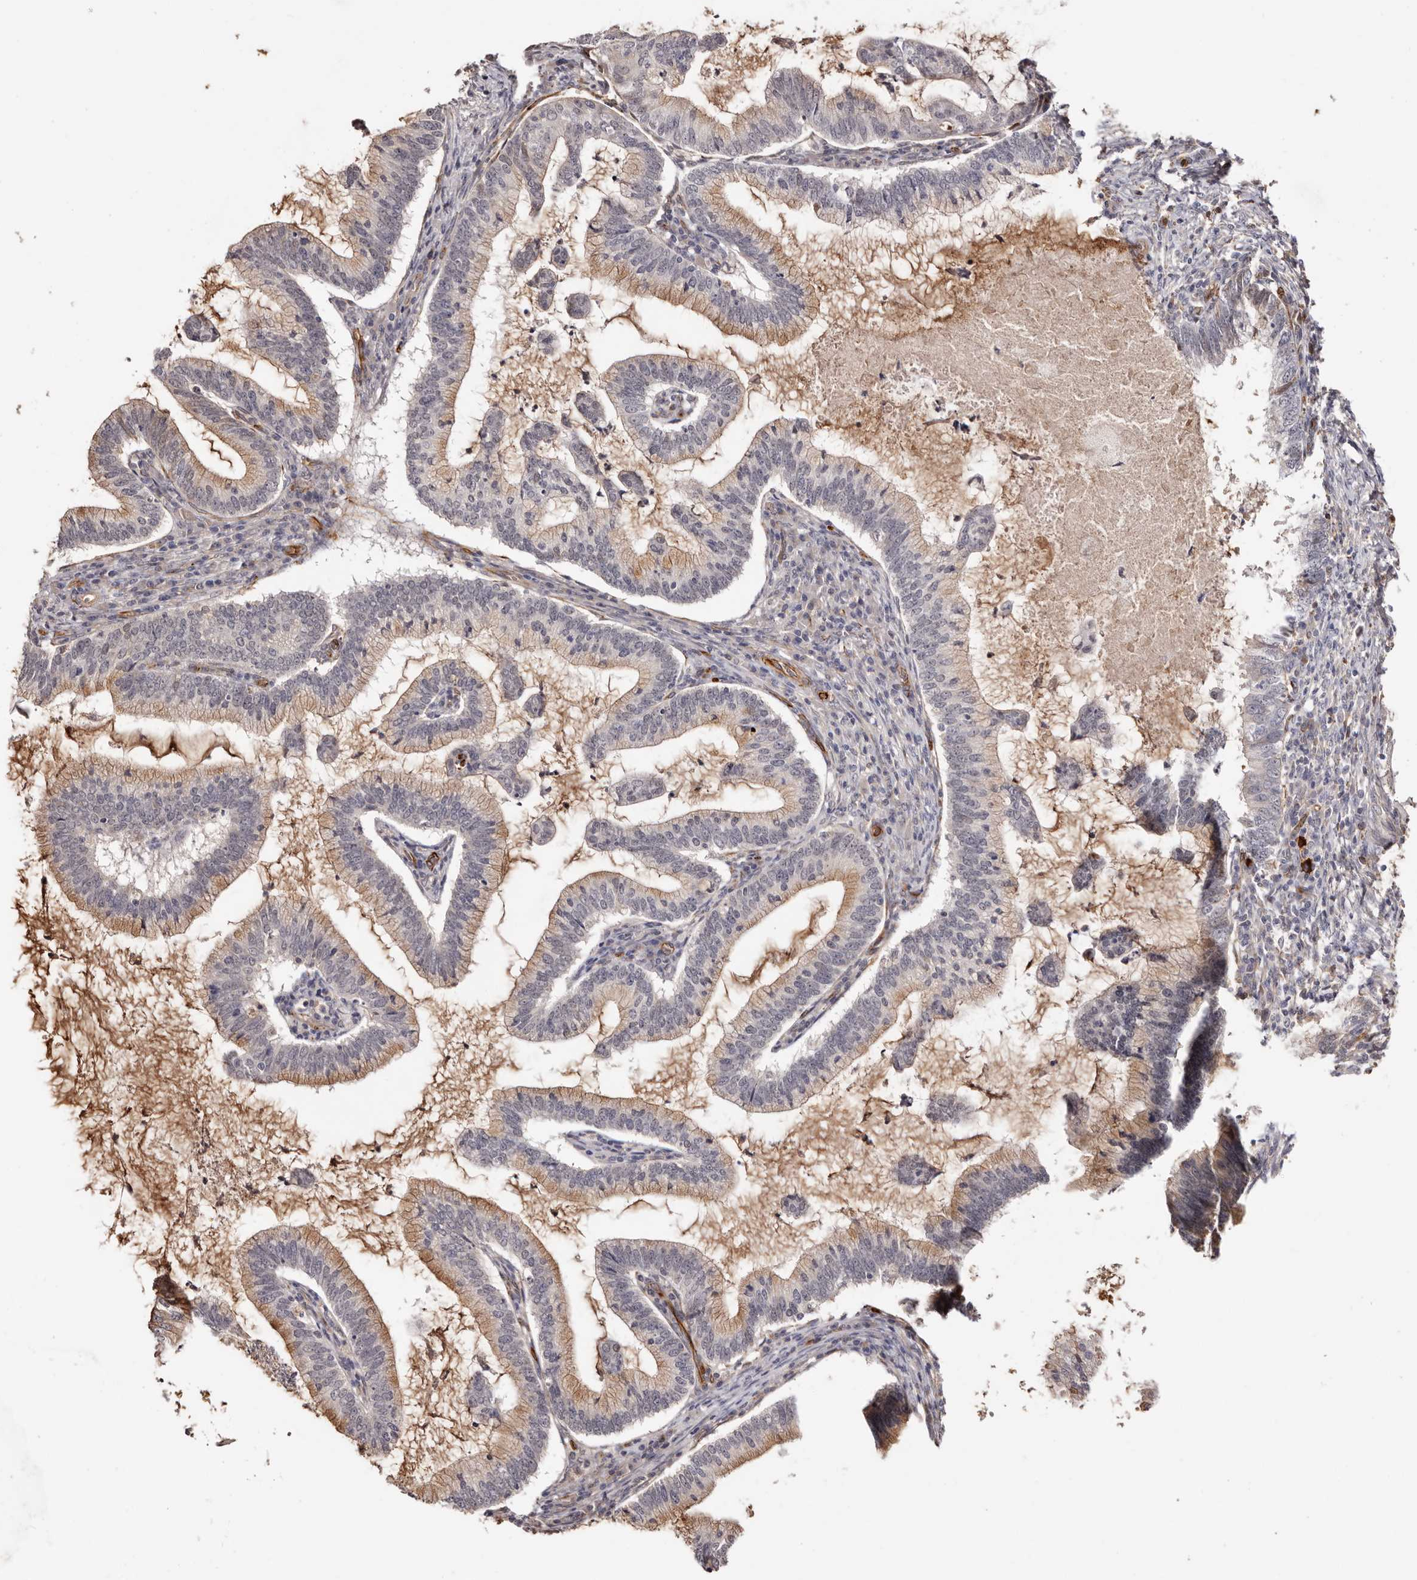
{"staining": {"intensity": "moderate", "quantity": "<25%", "location": "cytoplasmic/membranous"}, "tissue": "cervical cancer", "cell_type": "Tumor cells", "image_type": "cancer", "snomed": [{"axis": "morphology", "description": "Adenocarcinoma, NOS"}, {"axis": "topography", "description": "Cervix"}], "caption": "Brown immunohistochemical staining in human cervical cancer (adenocarcinoma) exhibits moderate cytoplasmic/membranous staining in about <25% of tumor cells.", "gene": "ZNF557", "patient": {"sex": "female", "age": 36}}